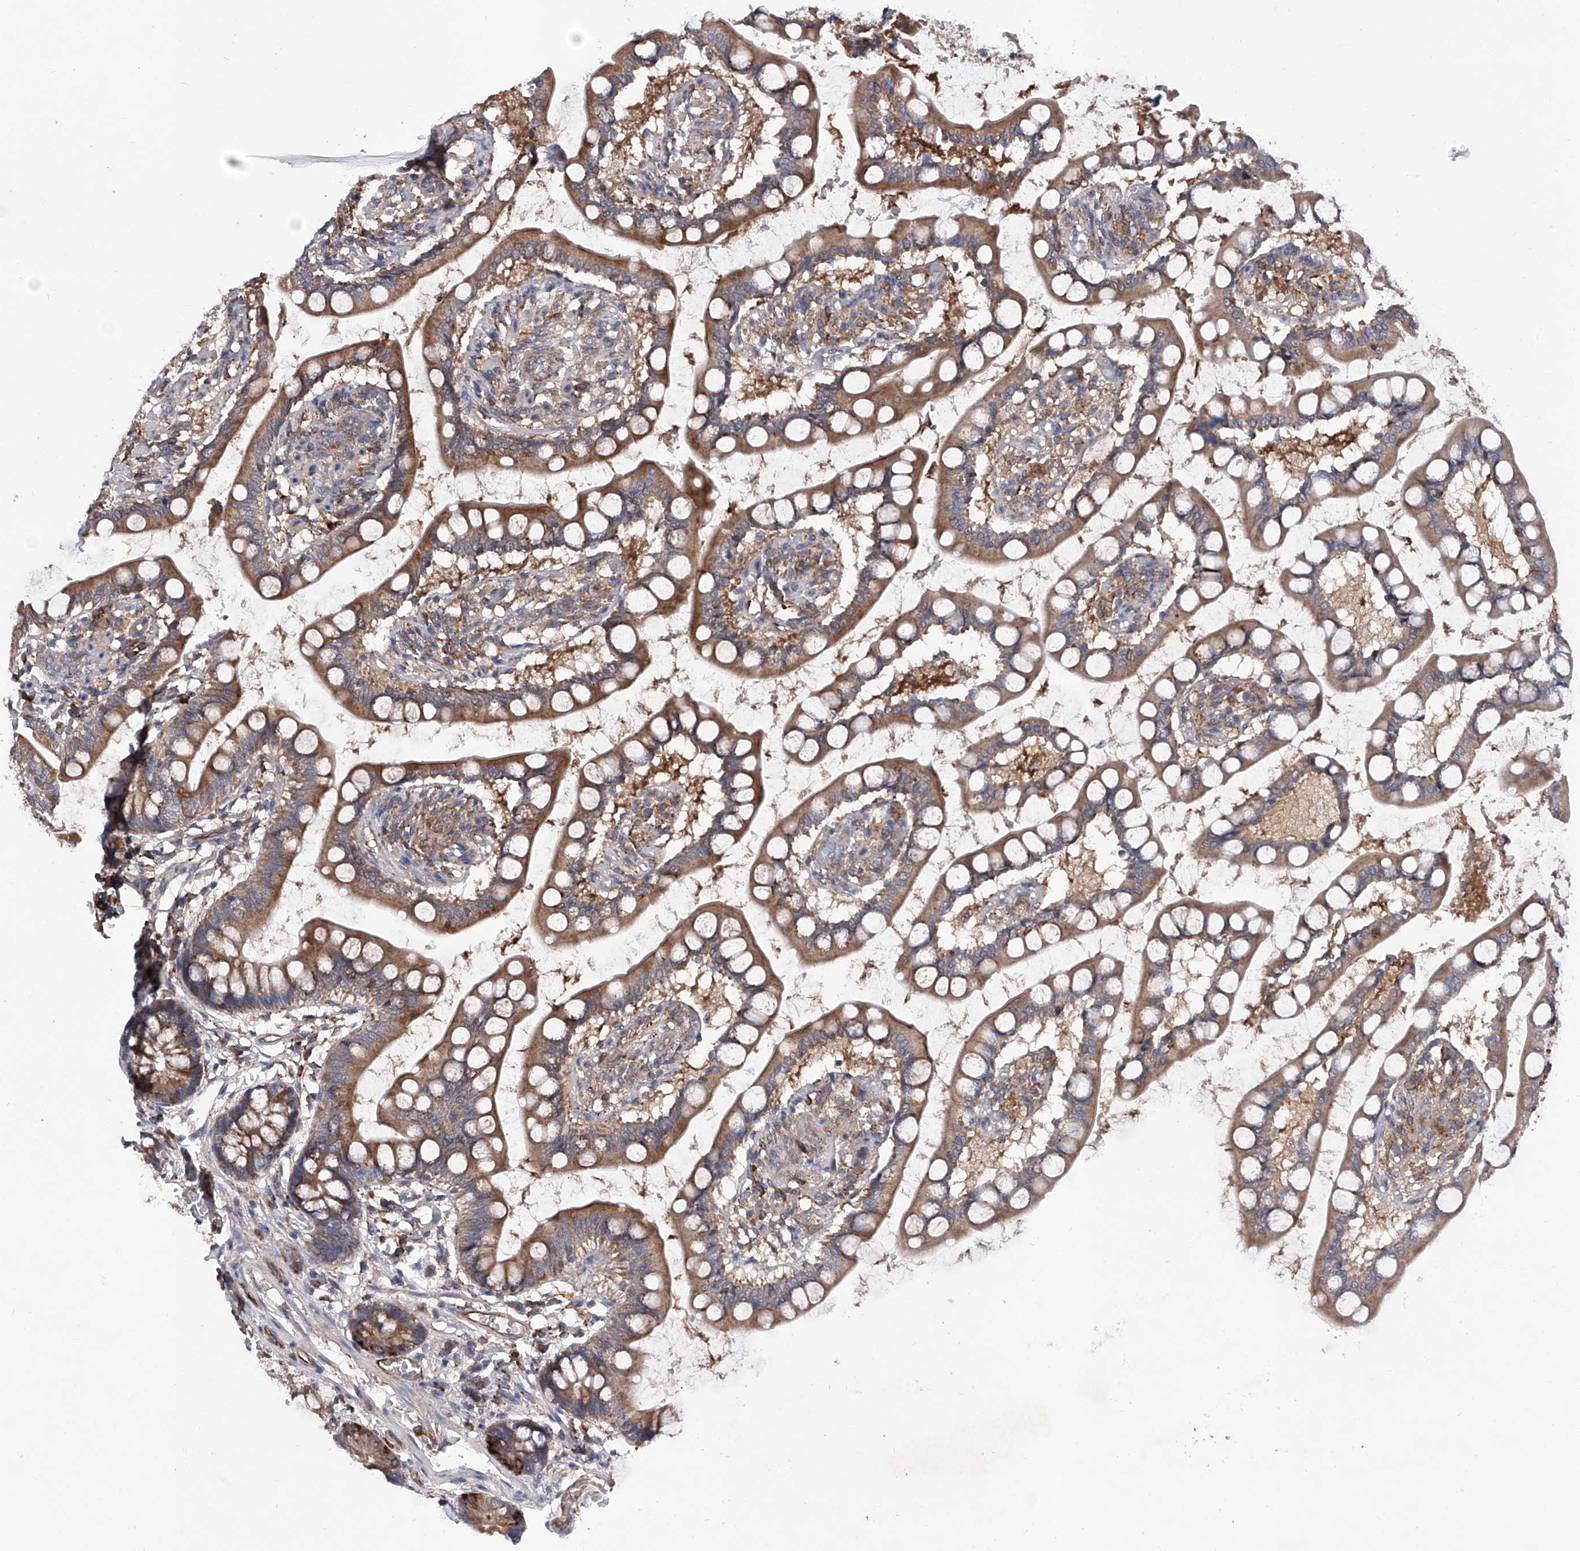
{"staining": {"intensity": "moderate", "quantity": ">75%", "location": "cytoplasmic/membranous"}, "tissue": "small intestine", "cell_type": "Glandular cells", "image_type": "normal", "snomed": [{"axis": "morphology", "description": "Normal tissue, NOS"}, {"axis": "topography", "description": "Small intestine"}], "caption": "Approximately >75% of glandular cells in normal small intestine demonstrate moderate cytoplasmic/membranous protein expression as visualized by brown immunohistochemical staining.", "gene": "INPP5B", "patient": {"sex": "male", "age": 52}}